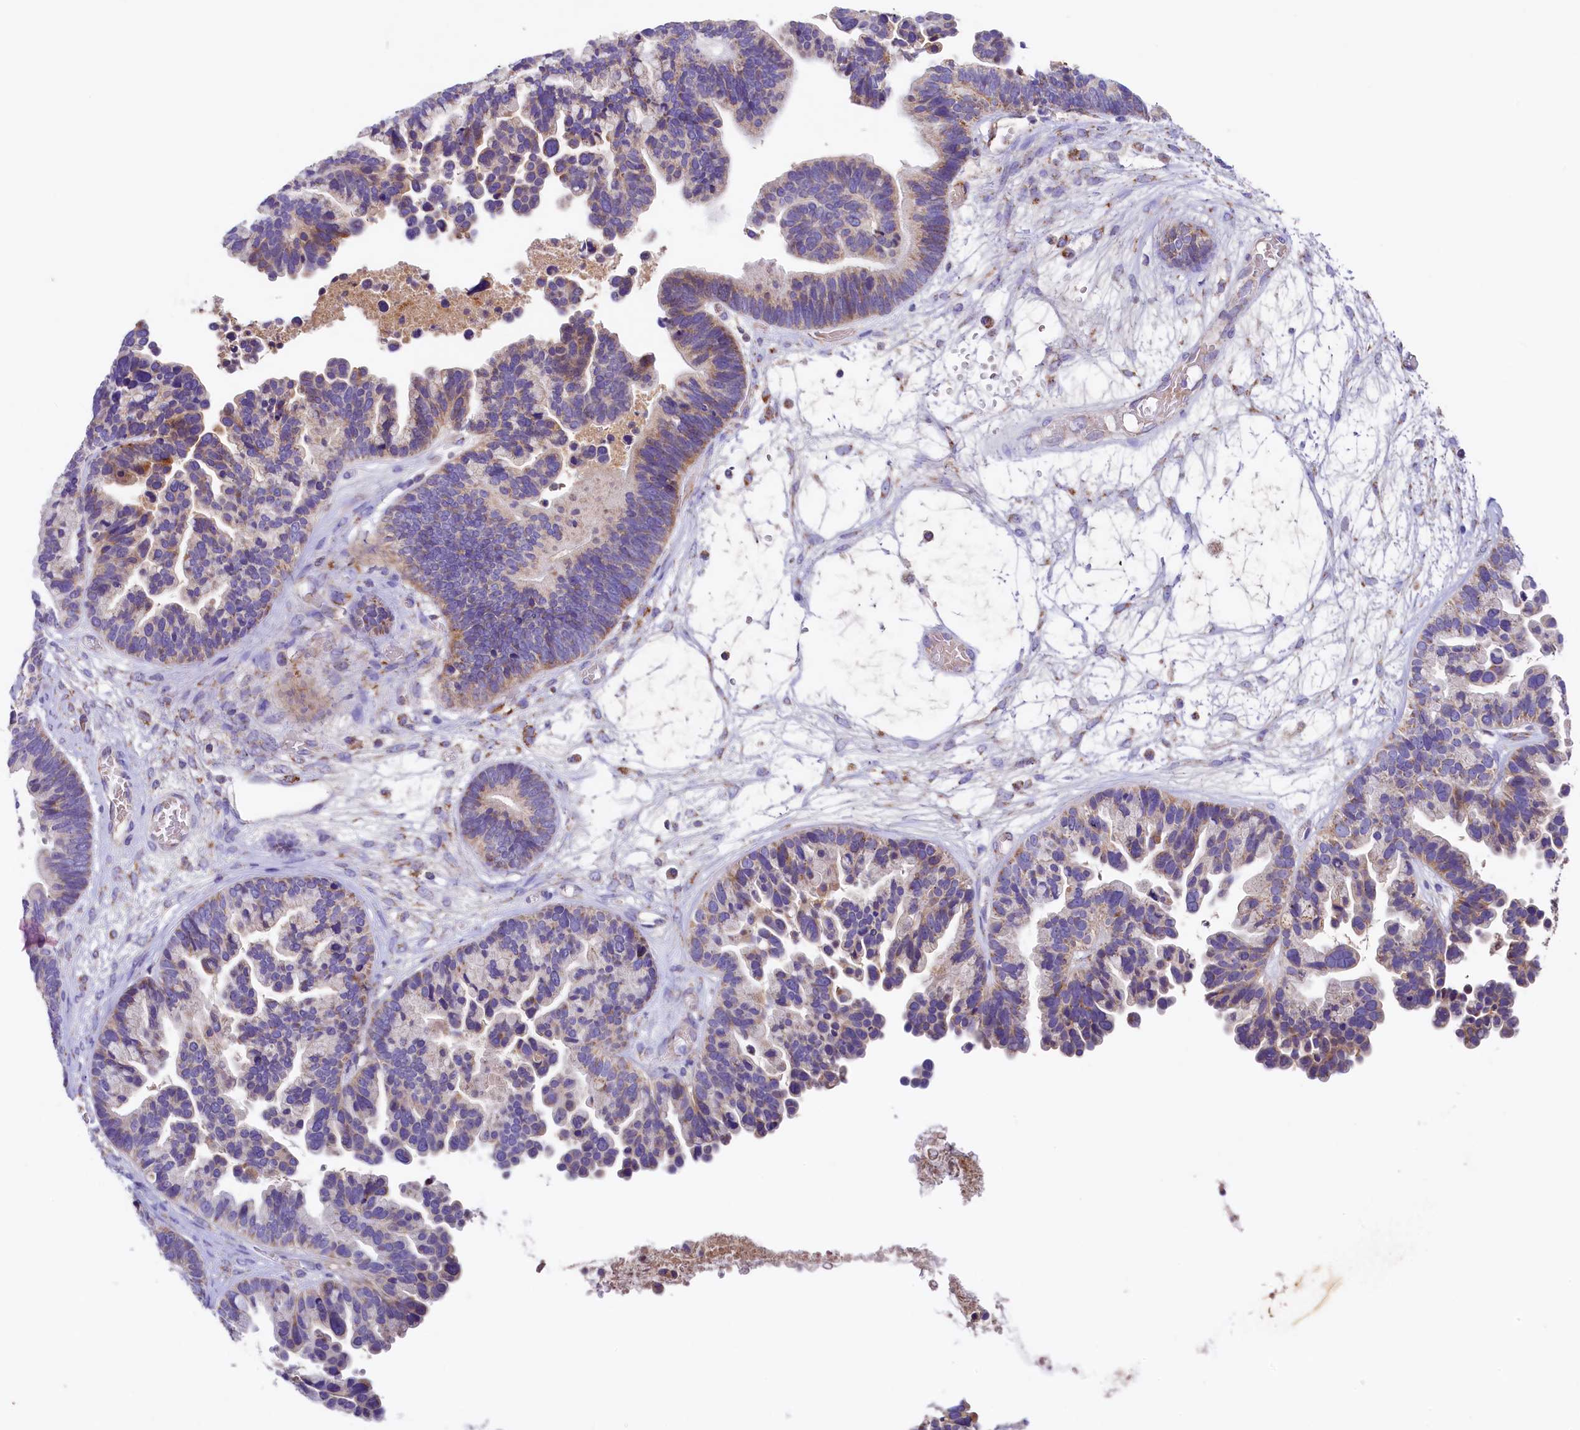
{"staining": {"intensity": "weak", "quantity": "<25%", "location": "cytoplasmic/membranous"}, "tissue": "ovarian cancer", "cell_type": "Tumor cells", "image_type": "cancer", "snomed": [{"axis": "morphology", "description": "Cystadenocarcinoma, serous, NOS"}, {"axis": "topography", "description": "Ovary"}], "caption": "A high-resolution histopathology image shows immunohistochemistry staining of ovarian cancer, which shows no significant positivity in tumor cells. (Stains: DAB IHC with hematoxylin counter stain, Microscopy: brightfield microscopy at high magnification).", "gene": "PMPCB", "patient": {"sex": "female", "age": 56}}